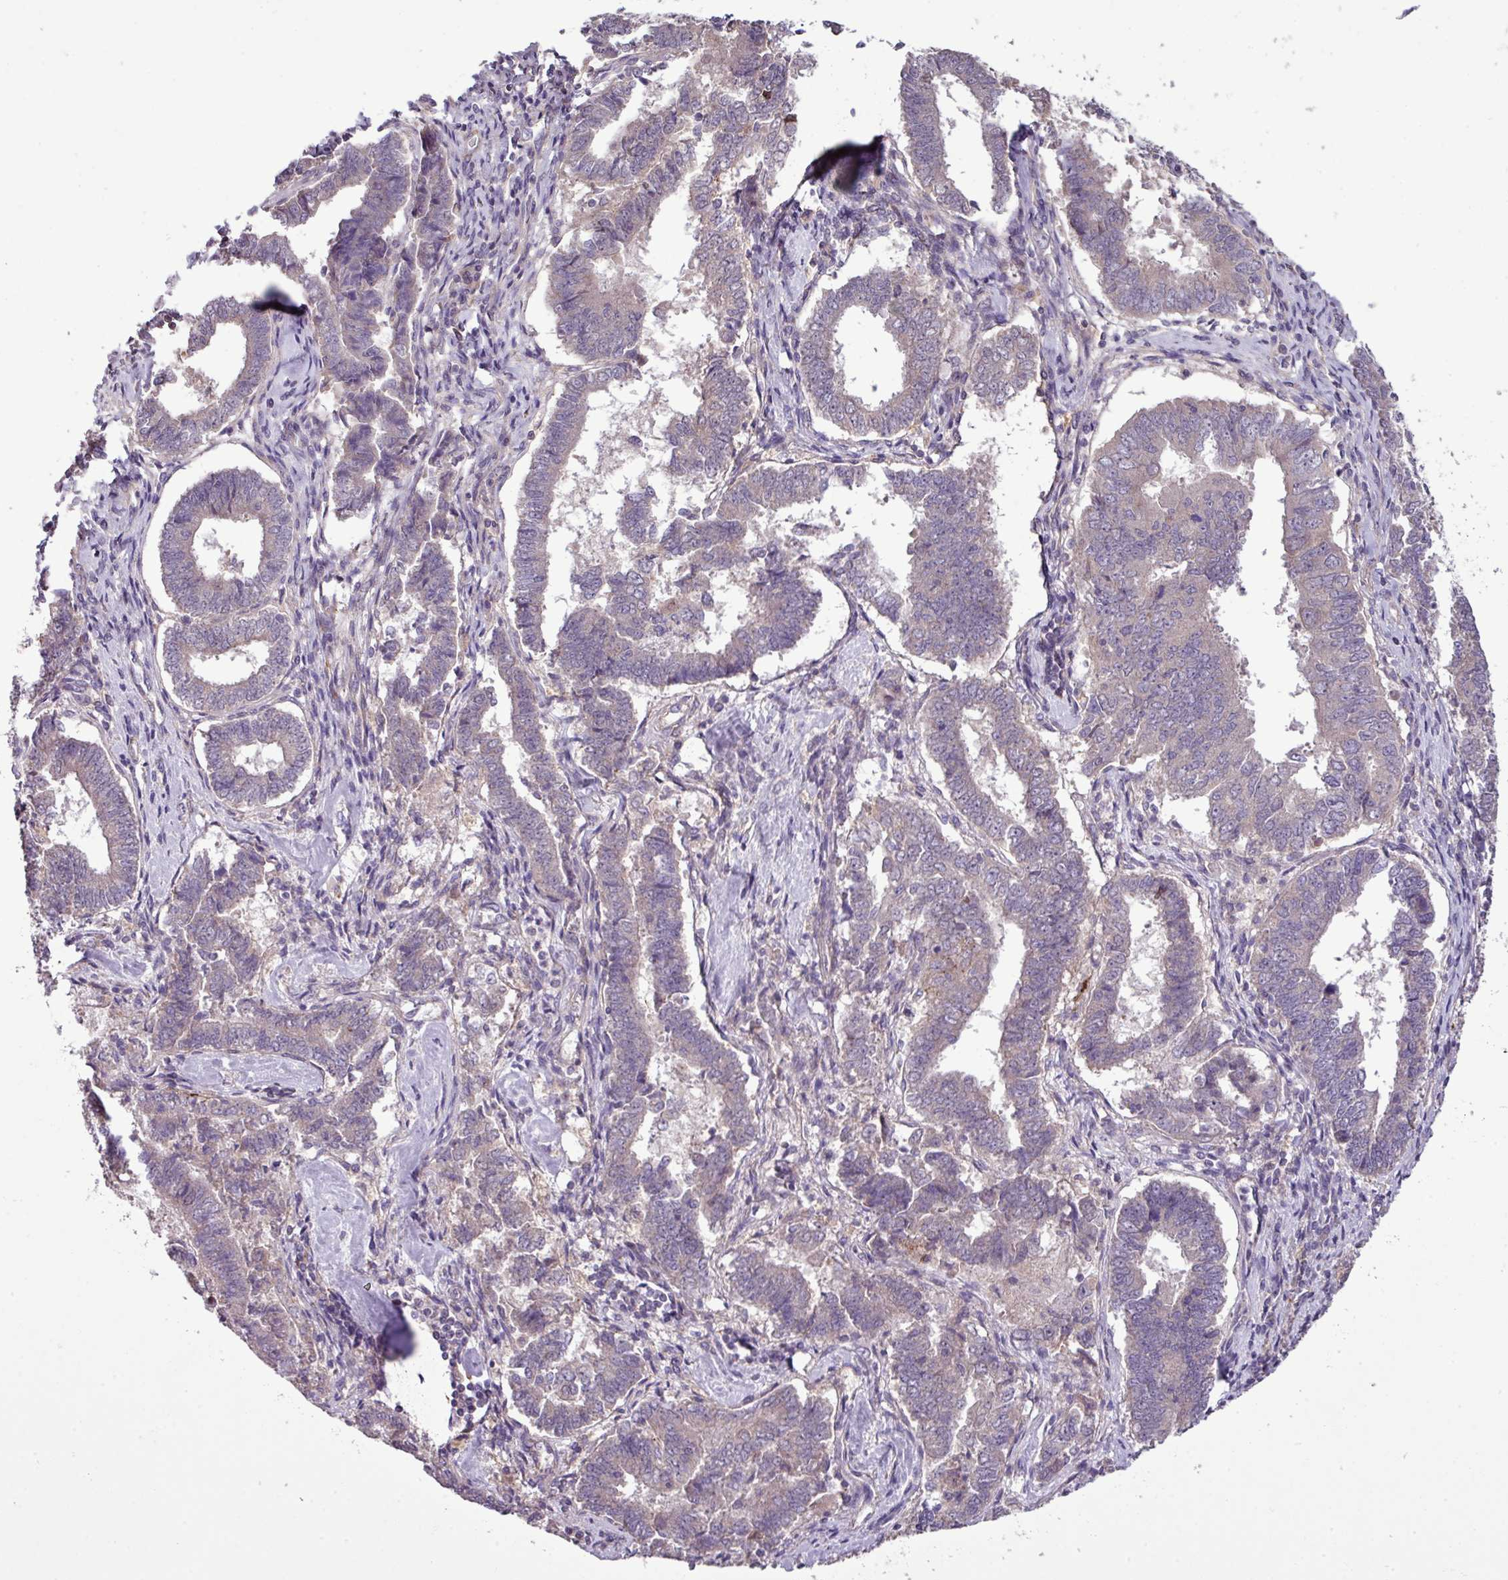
{"staining": {"intensity": "negative", "quantity": "none", "location": "none"}, "tissue": "endometrial cancer", "cell_type": "Tumor cells", "image_type": "cancer", "snomed": [{"axis": "morphology", "description": "Adenocarcinoma, NOS"}, {"axis": "topography", "description": "Endometrium"}], "caption": "Micrograph shows no significant protein expression in tumor cells of endometrial cancer (adenocarcinoma).", "gene": "XIAP", "patient": {"sex": "female", "age": 72}}